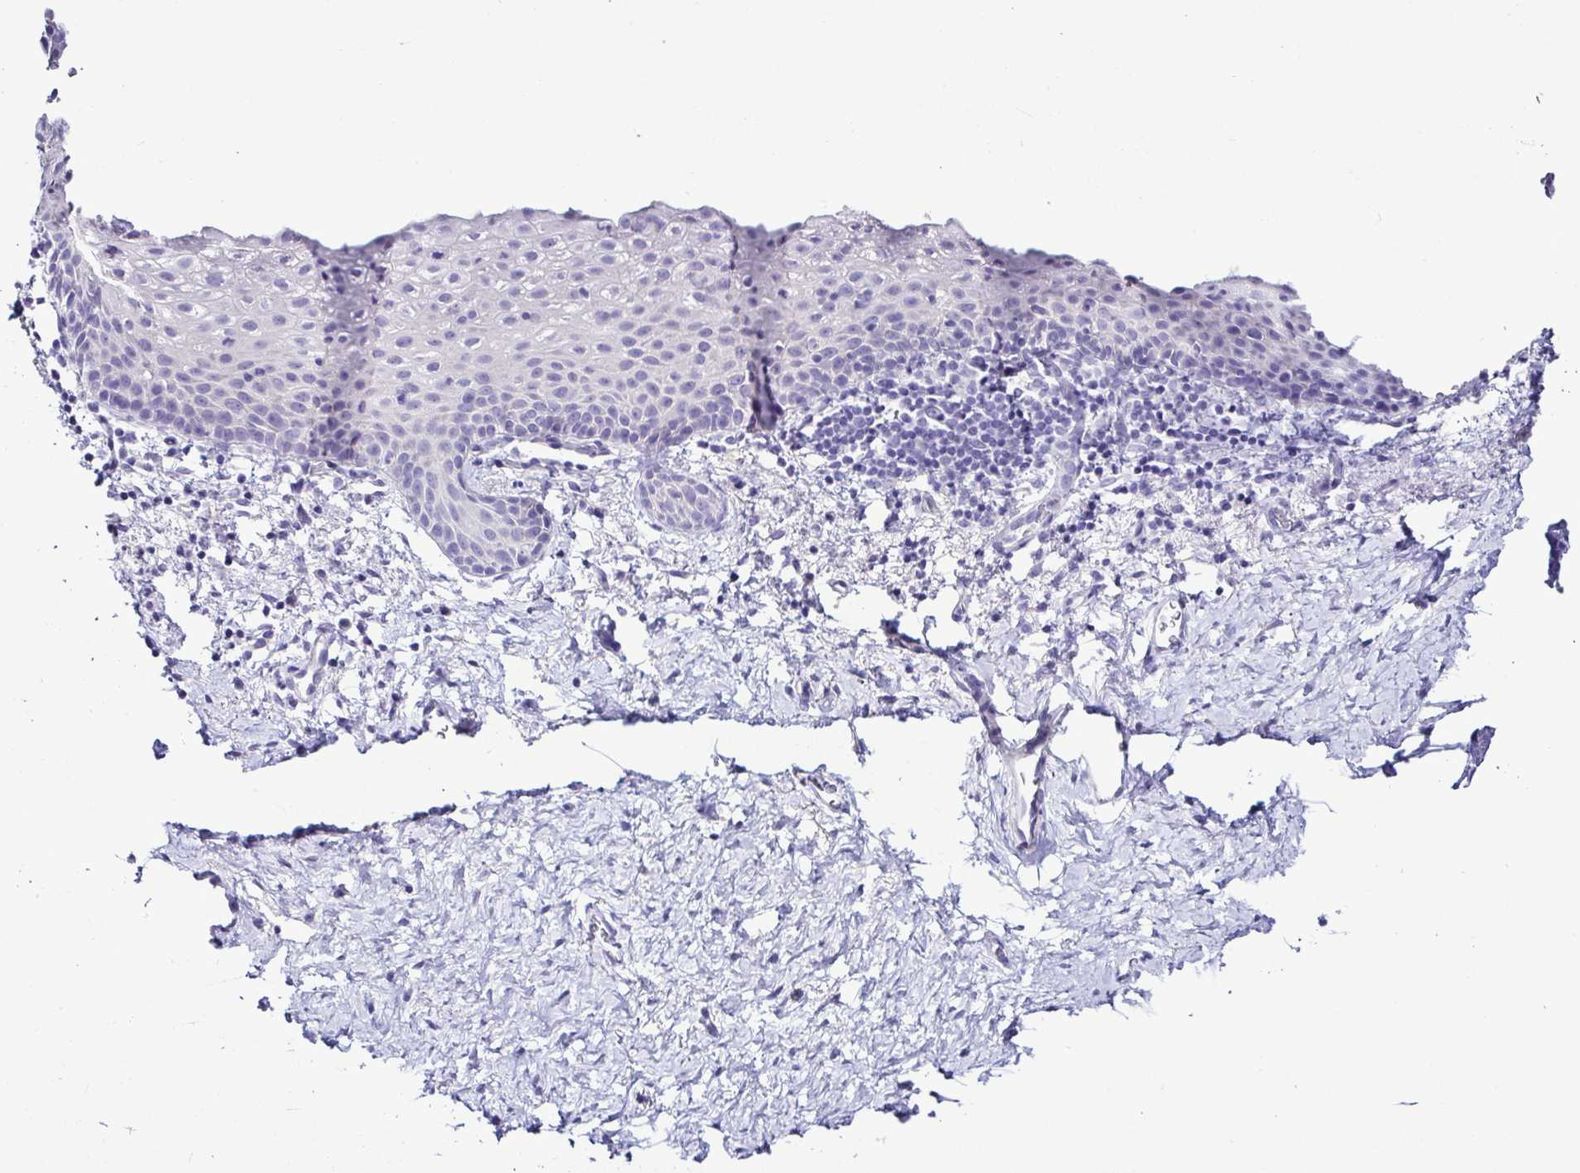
{"staining": {"intensity": "negative", "quantity": "none", "location": "none"}, "tissue": "vagina", "cell_type": "Squamous epithelial cells", "image_type": "normal", "snomed": [{"axis": "morphology", "description": "Normal tissue, NOS"}, {"axis": "topography", "description": "Vagina"}], "caption": "Immunohistochemical staining of benign vagina exhibits no significant expression in squamous epithelial cells.", "gene": "SRL", "patient": {"sex": "female", "age": 61}}